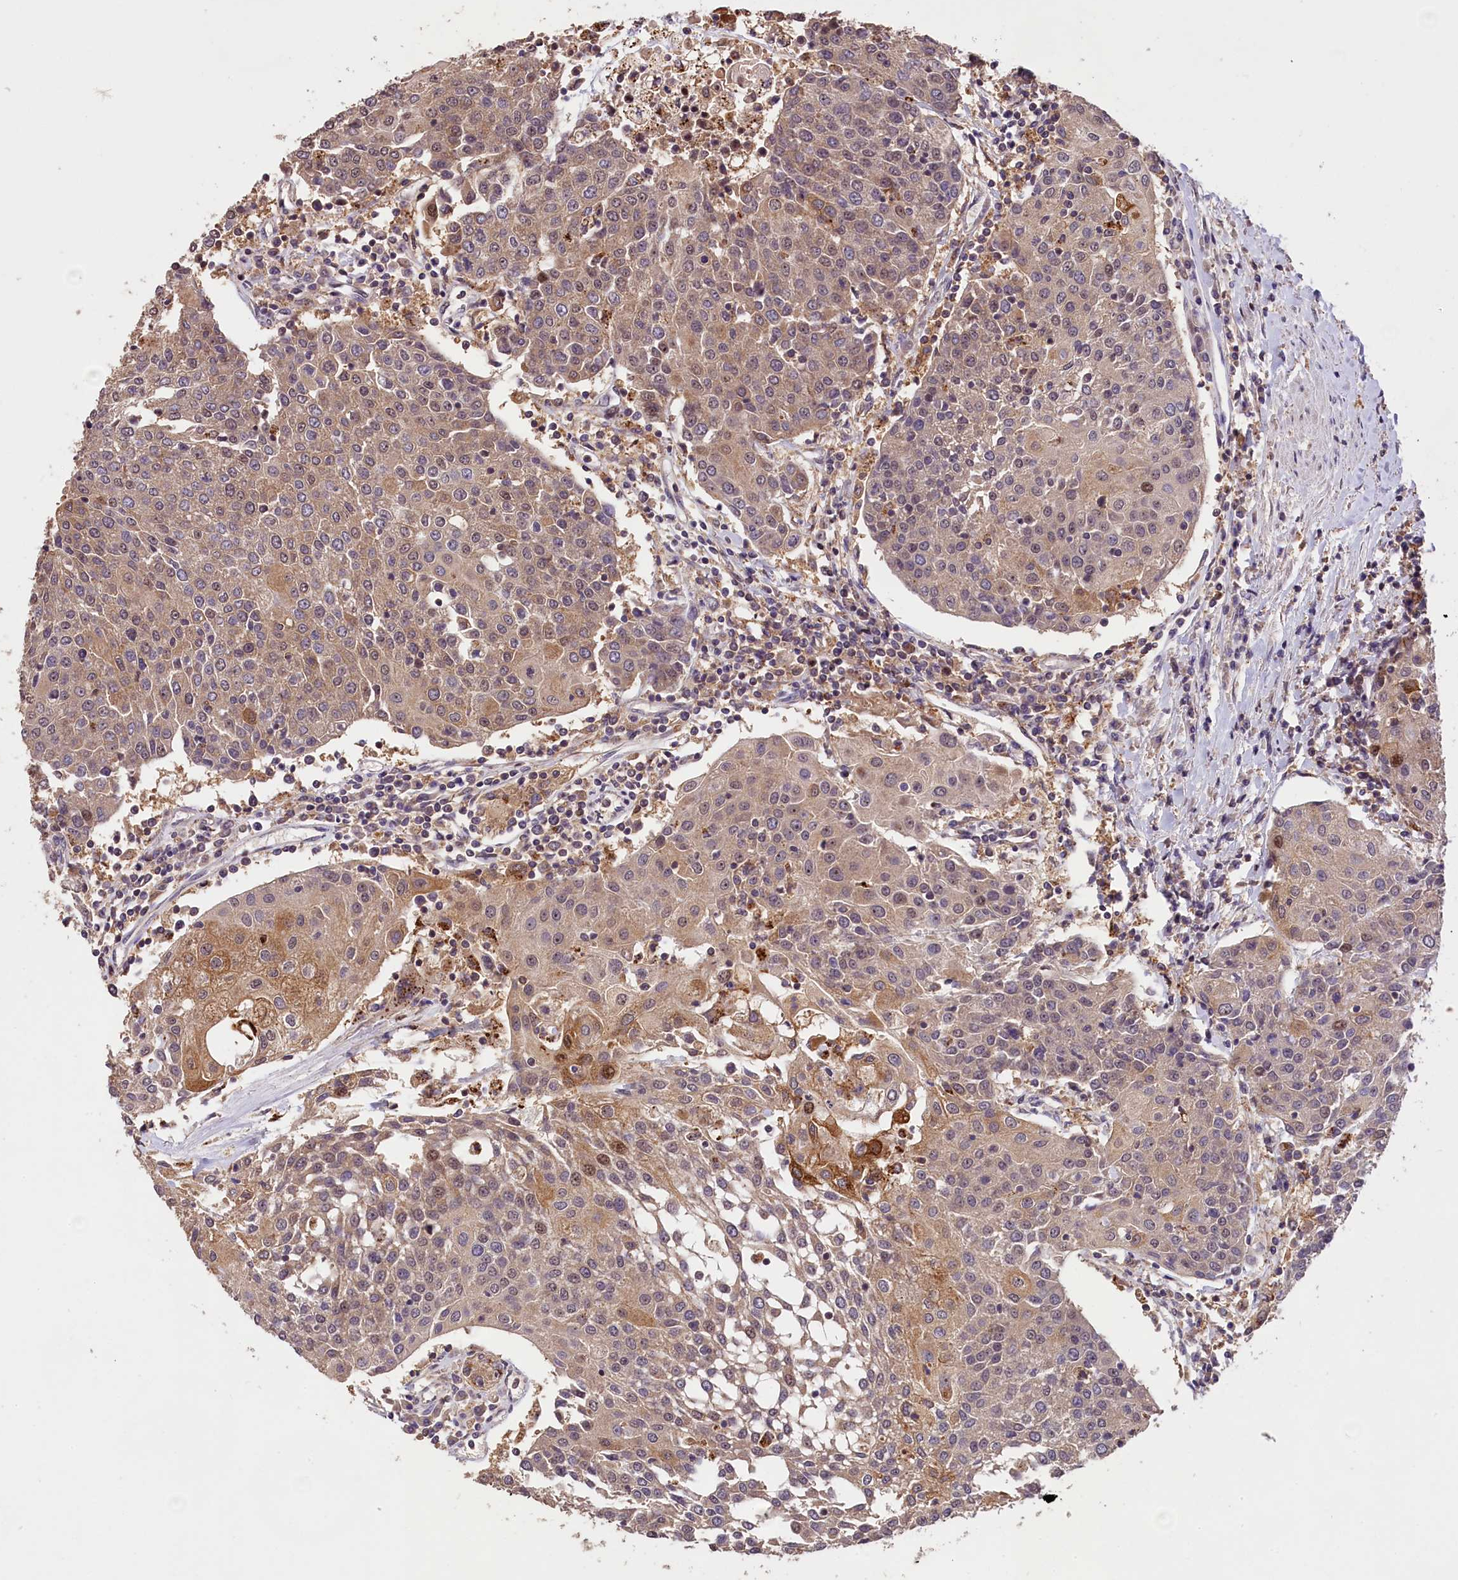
{"staining": {"intensity": "moderate", "quantity": "<25%", "location": "cytoplasmic/membranous,nuclear"}, "tissue": "urothelial cancer", "cell_type": "Tumor cells", "image_type": "cancer", "snomed": [{"axis": "morphology", "description": "Urothelial carcinoma, High grade"}, {"axis": "topography", "description": "Urinary bladder"}], "caption": "An immunohistochemistry micrograph of neoplastic tissue is shown. Protein staining in brown shows moderate cytoplasmic/membranous and nuclear positivity in urothelial cancer within tumor cells.", "gene": "PHAF1", "patient": {"sex": "female", "age": 85}}